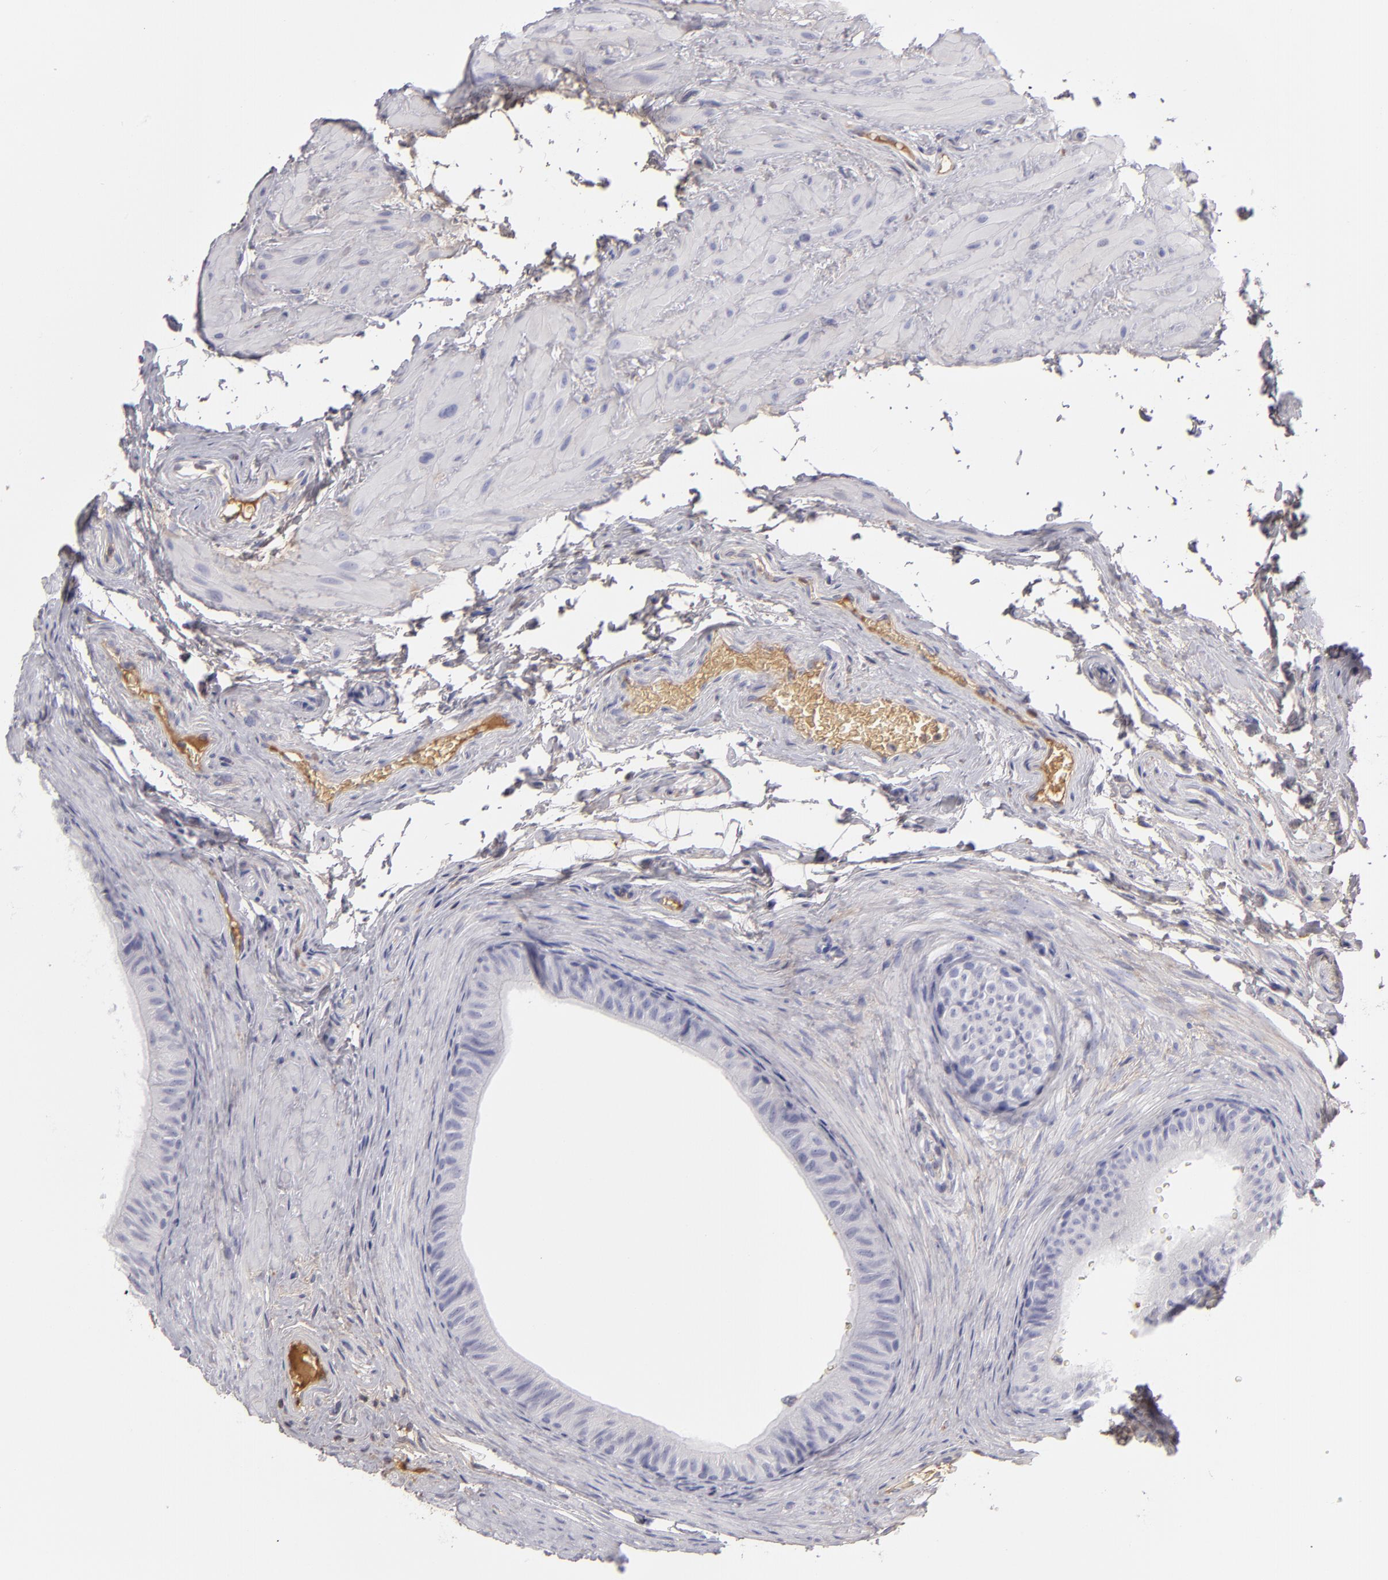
{"staining": {"intensity": "negative", "quantity": "none", "location": "none"}, "tissue": "epididymis", "cell_type": "Glandular cells", "image_type": "normal", "snomed": [{"axis": "morphology", "description": "Normal tissue, NOS"}, {"axis": "topography", "description": "Testis"}, {"axis": "topography", "description": "Epididymis"}], "caption": "Immunohistochemistry photomicrograph of unremarkable epididymis: epididymis stained with DAB (3,3'-diaminobenzidine) demonstrates no significant protein expression in glandular cells.", "gene": "SERPINA1", "patient": {"sex": "male", "age": 36}}